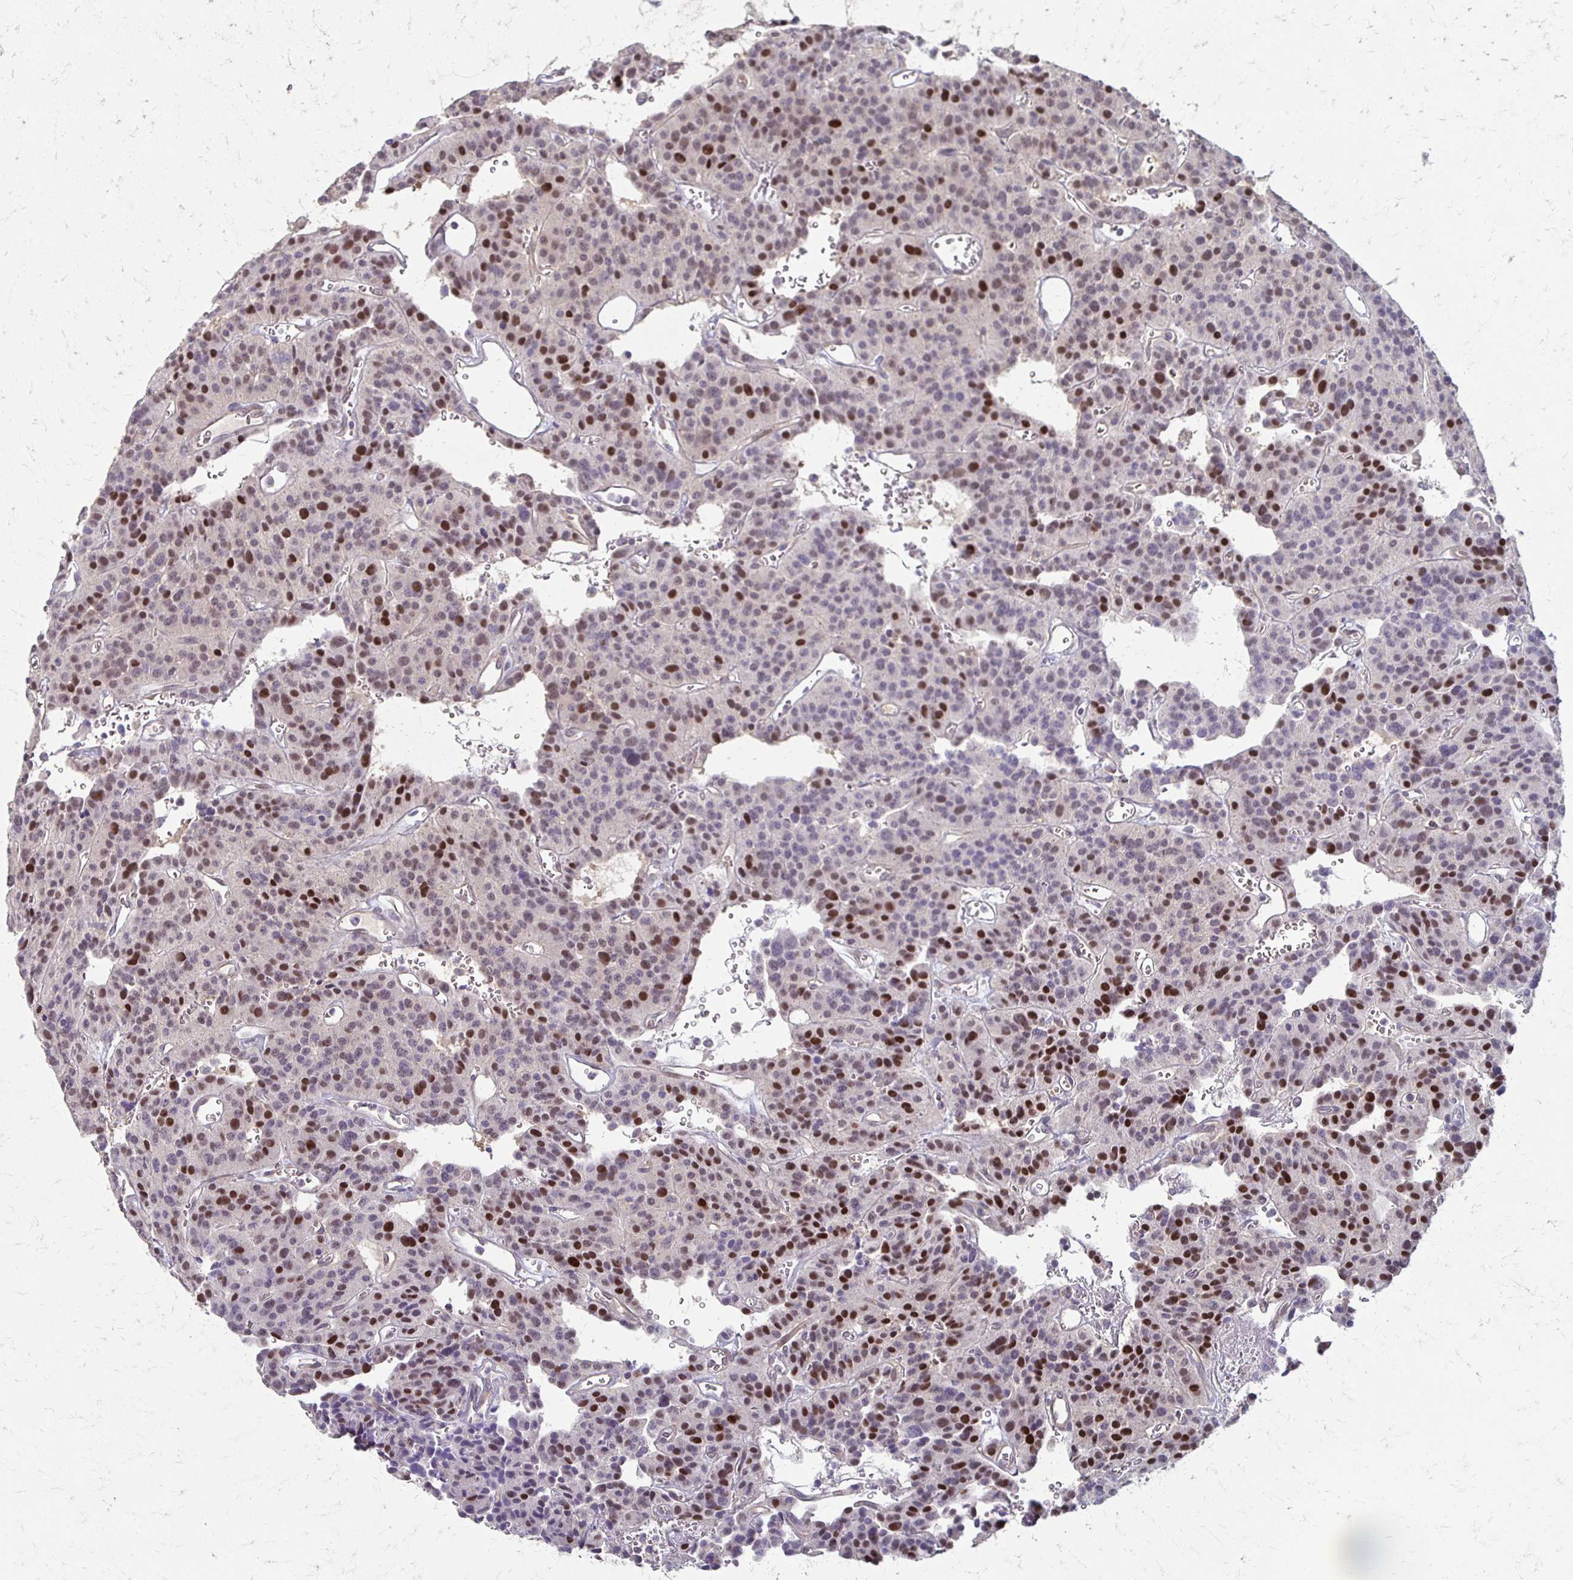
{"staining": {"intensity": "weak", "quantity": "<25%", "location": "nuclear"}, "tissue": "carcinoid", "cell_type": "Tumor cells", "image_type": "cancer", "snomed": [{"axis": "morphology", "description": "Carcinoid, malignant, NOS"}, {"axis": "topography", "description": "Lung"}], "caption": "Tumor cells are negative for protein expression in human carcinoid (malignant).", "gene": "CFL2", "patient": {"sex": "female", "age": 71}}